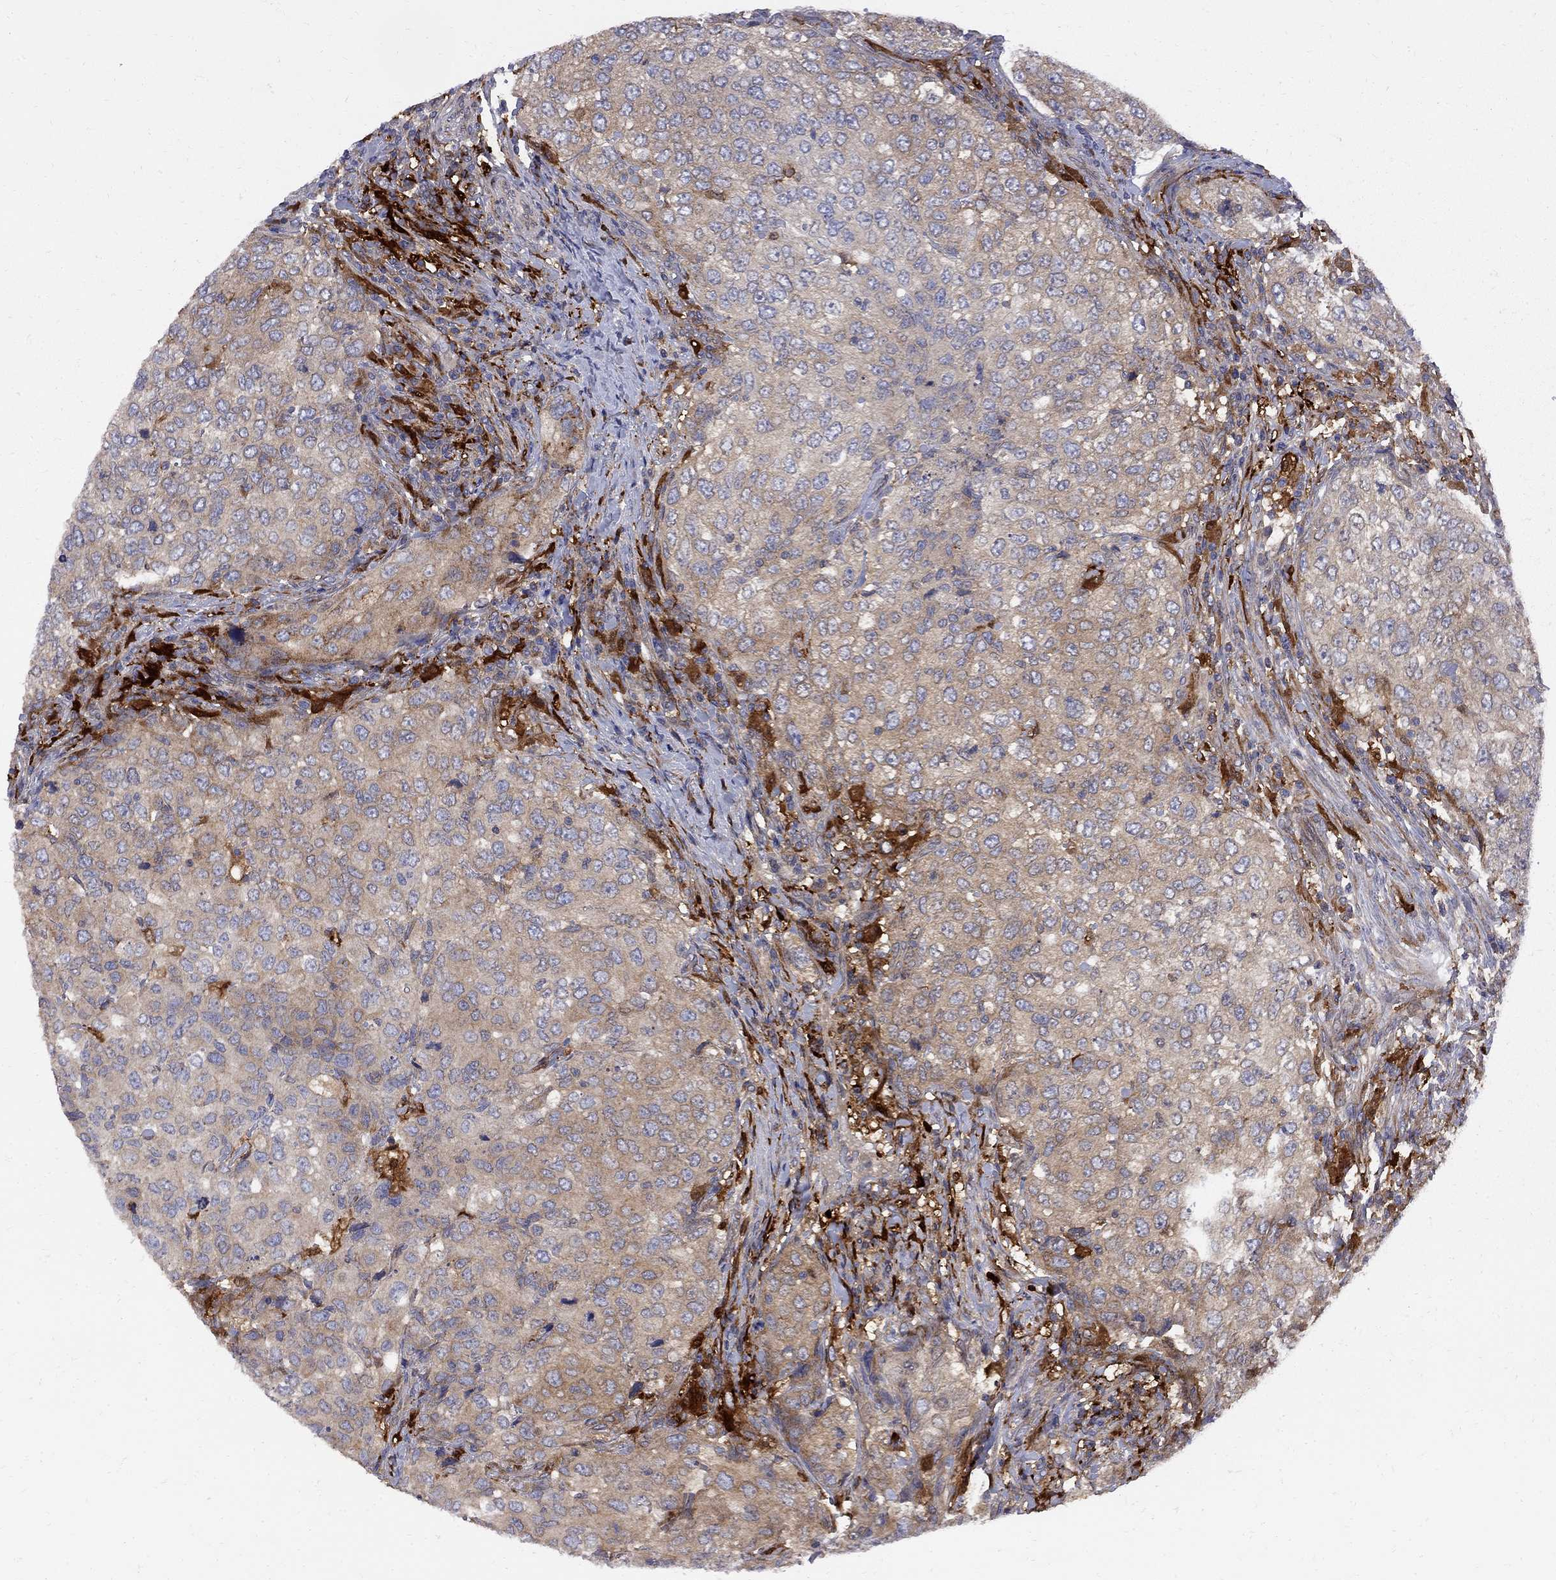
{"staining": {"intensity": "weak", "quantity": "<25%", "location": "cytoplasmic/membranous"}, "tissue": "urothelial cancer", "cell_type": "Tumor cells", "image_type": "cancer", "snomed": [{"axis": "morphology", "description": "Urothelial carcinoma, High grade"}, {"axis": "topography", "description": "Urinary bladder"}], "caption": "IHC of human urothelial cancer displays no staining in tumor cells.", "gene": "MTHFR", "patient": {"sex": "female", "age": 78}}